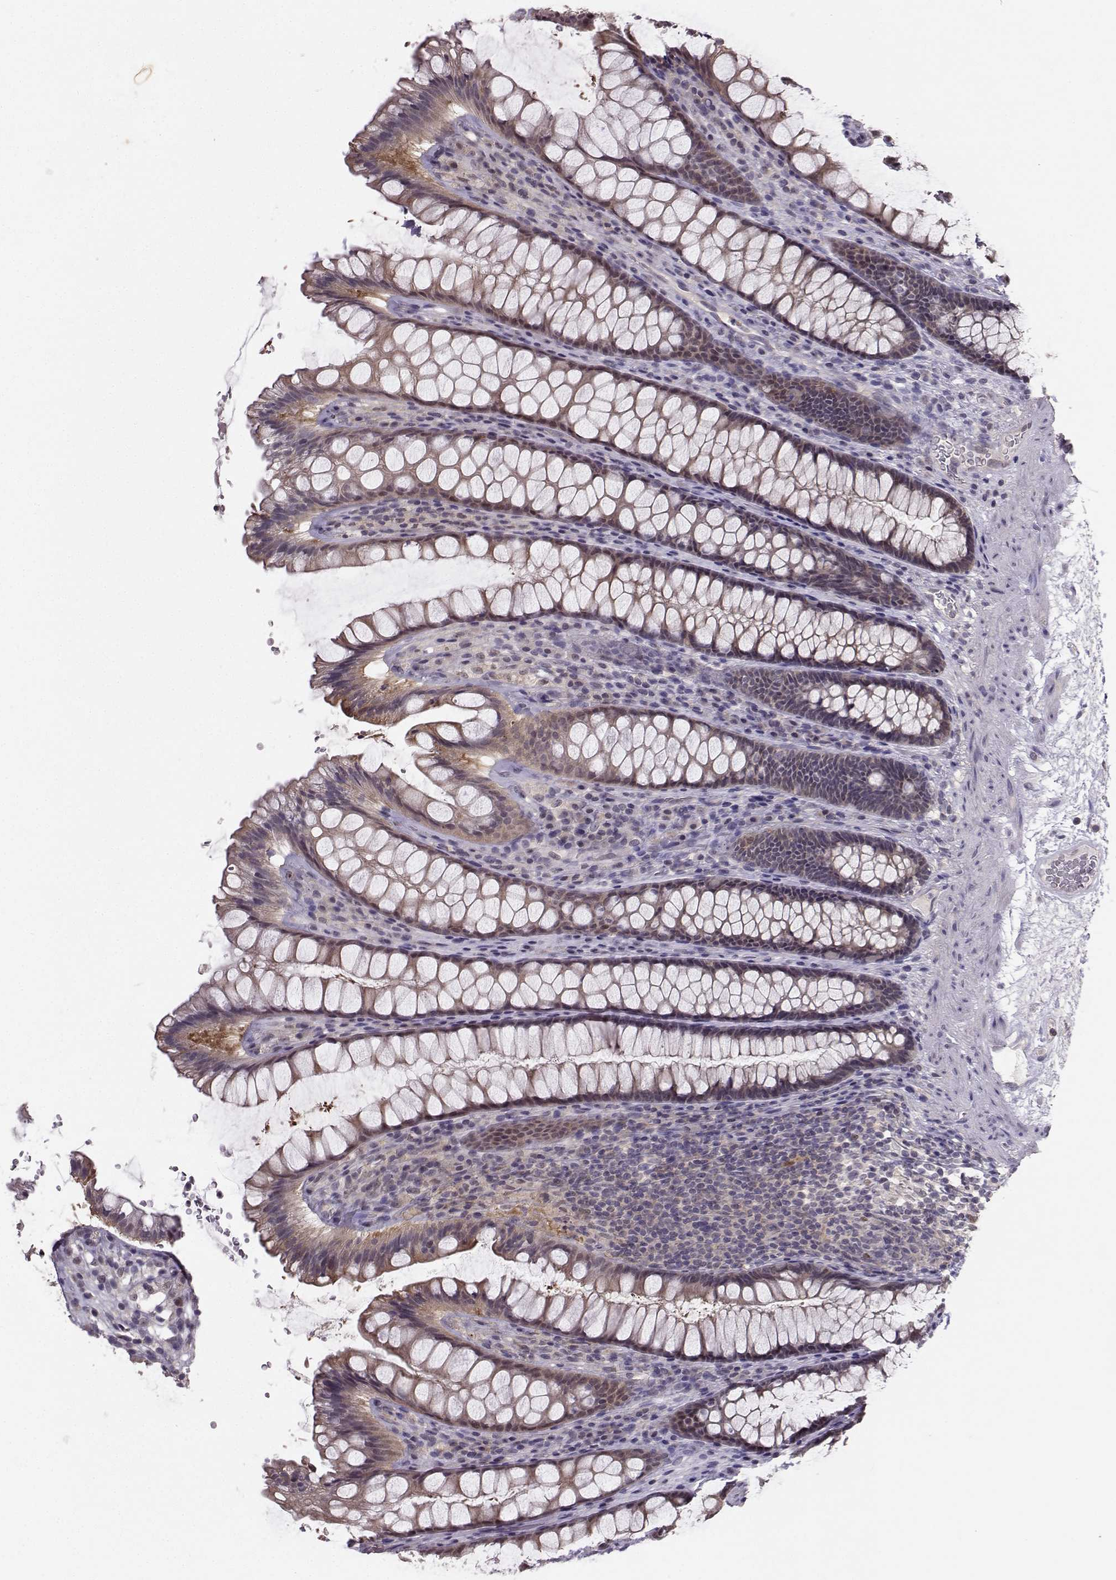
{"staining": {"intensity": "weak", "quantity": "25%-75%", "location": "cytoplasmic/membranous"}, "tissue": "rectum", "cell_type": "Glandular cells", "image_type": "normal", "snomed": [{"axis": "morphology", "description": "Normal tissue, NOS"}, {"axis": "topography", "description": "Rectum"}], "caption": "IHC photomicrograph of benign rectum: human rectum stained using IHC exhibits low levels of weak protein expression localized specifically in the cytoplasmic/membranous of glandular cells, appearing as a cytoplasmic/membranous brown color.", "gene": "PKP2", "patient": {"sex": "male", "age": 72}}